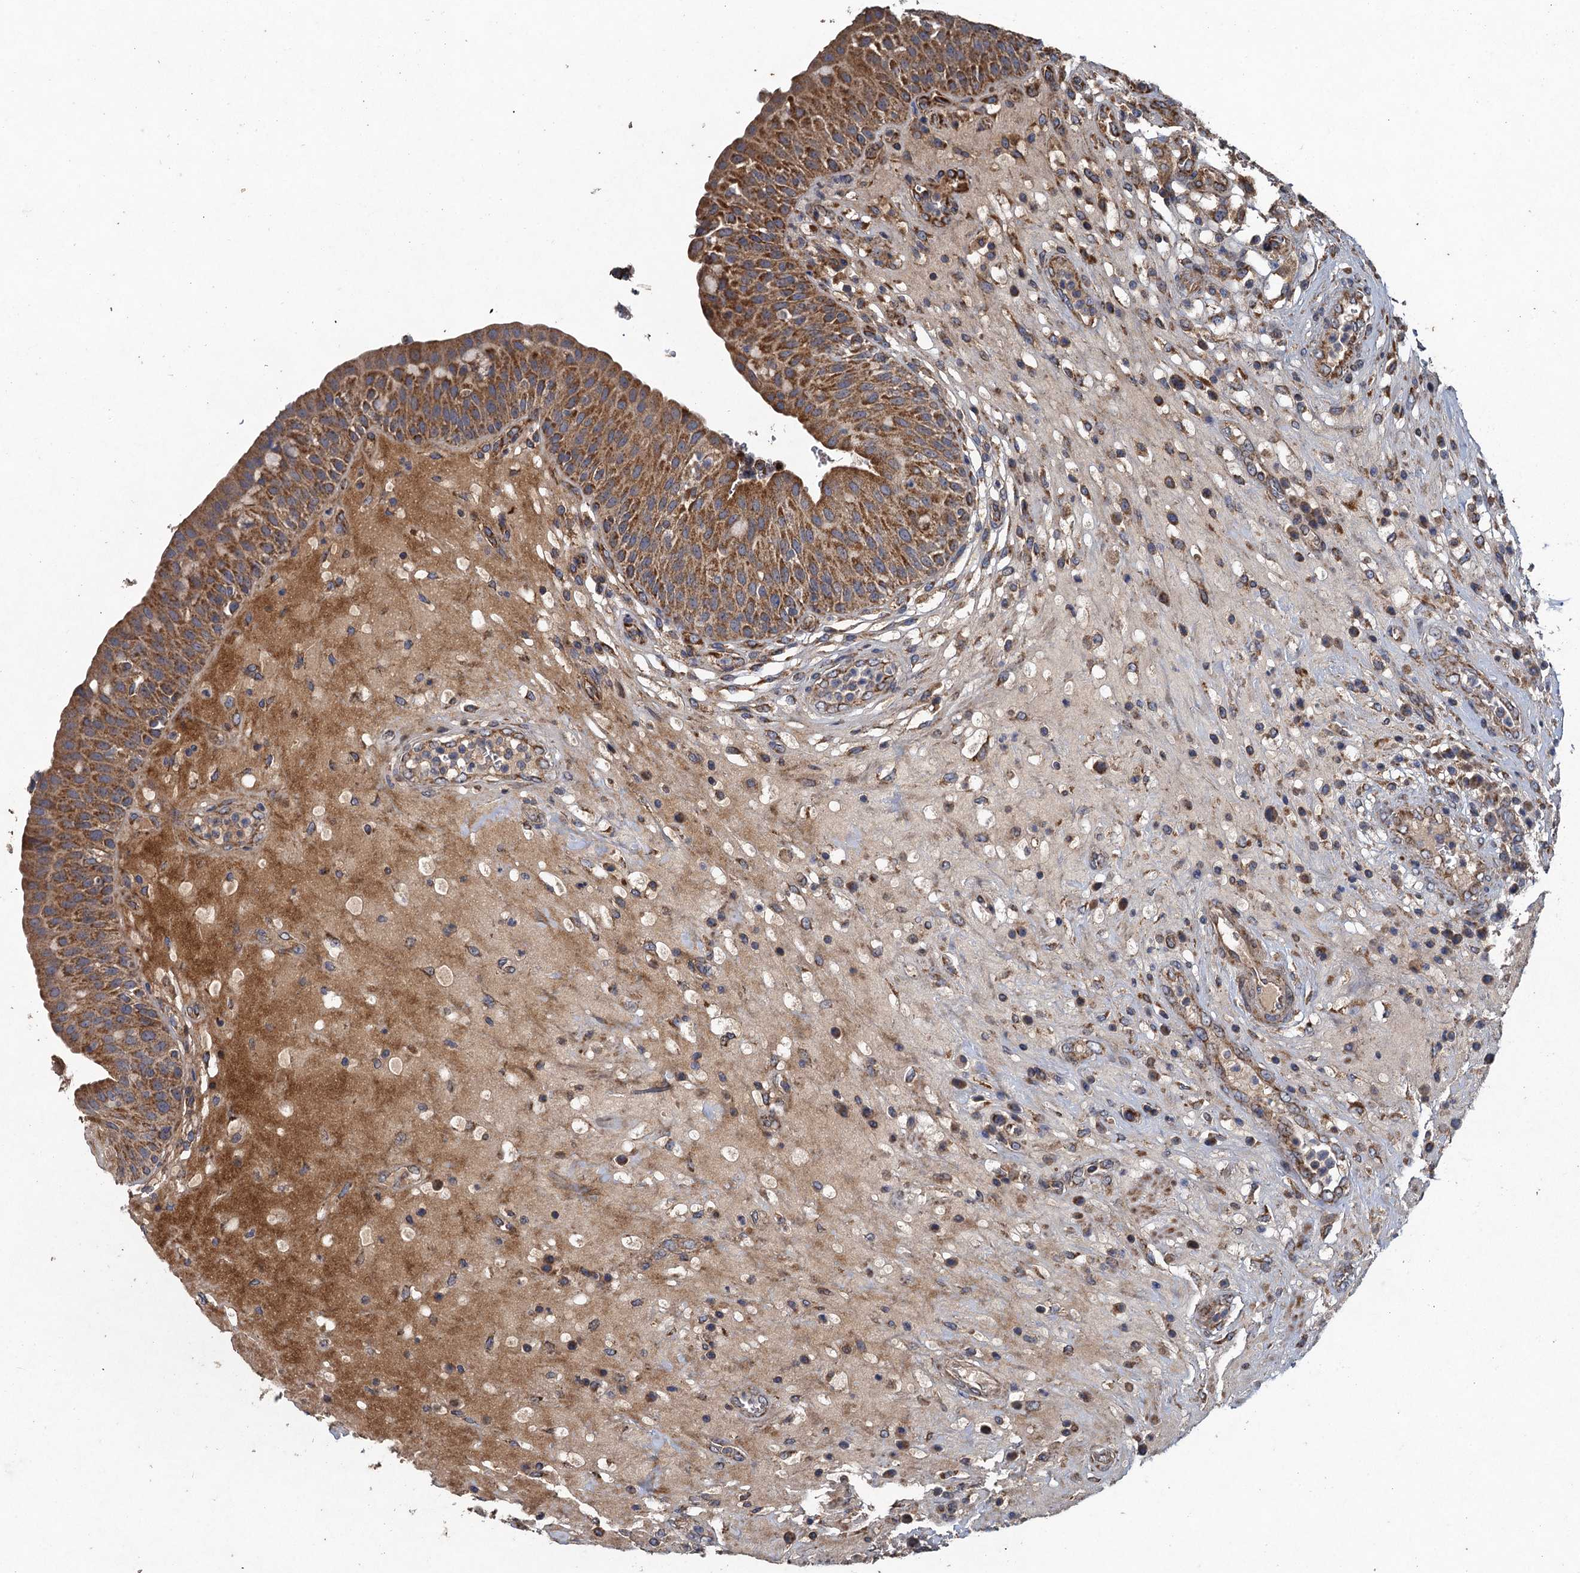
{"staining": {"intensity": "moderate", "quantity": ">75%", "location": "cytoplasmic/membranous"}, "tissue": "urinary bladder", "cell_type": "Urothelial cells", "image_type": "normal", "snomed": [{"axis": "morphology", "description": "Normal tissue, NOS"}, {"axis": "topography", "description": "Urinary bladder"}], "caption": "This image reveals benign urinary bladder stained with IHC to label a protein in brown. The cytoplasmic/membranous of urothelial cells show moderate positivity for the protein. Nuclei are counter-stained blue.", "gene": "BCS1L", "patient": {"sex": "female", "age": 62}}